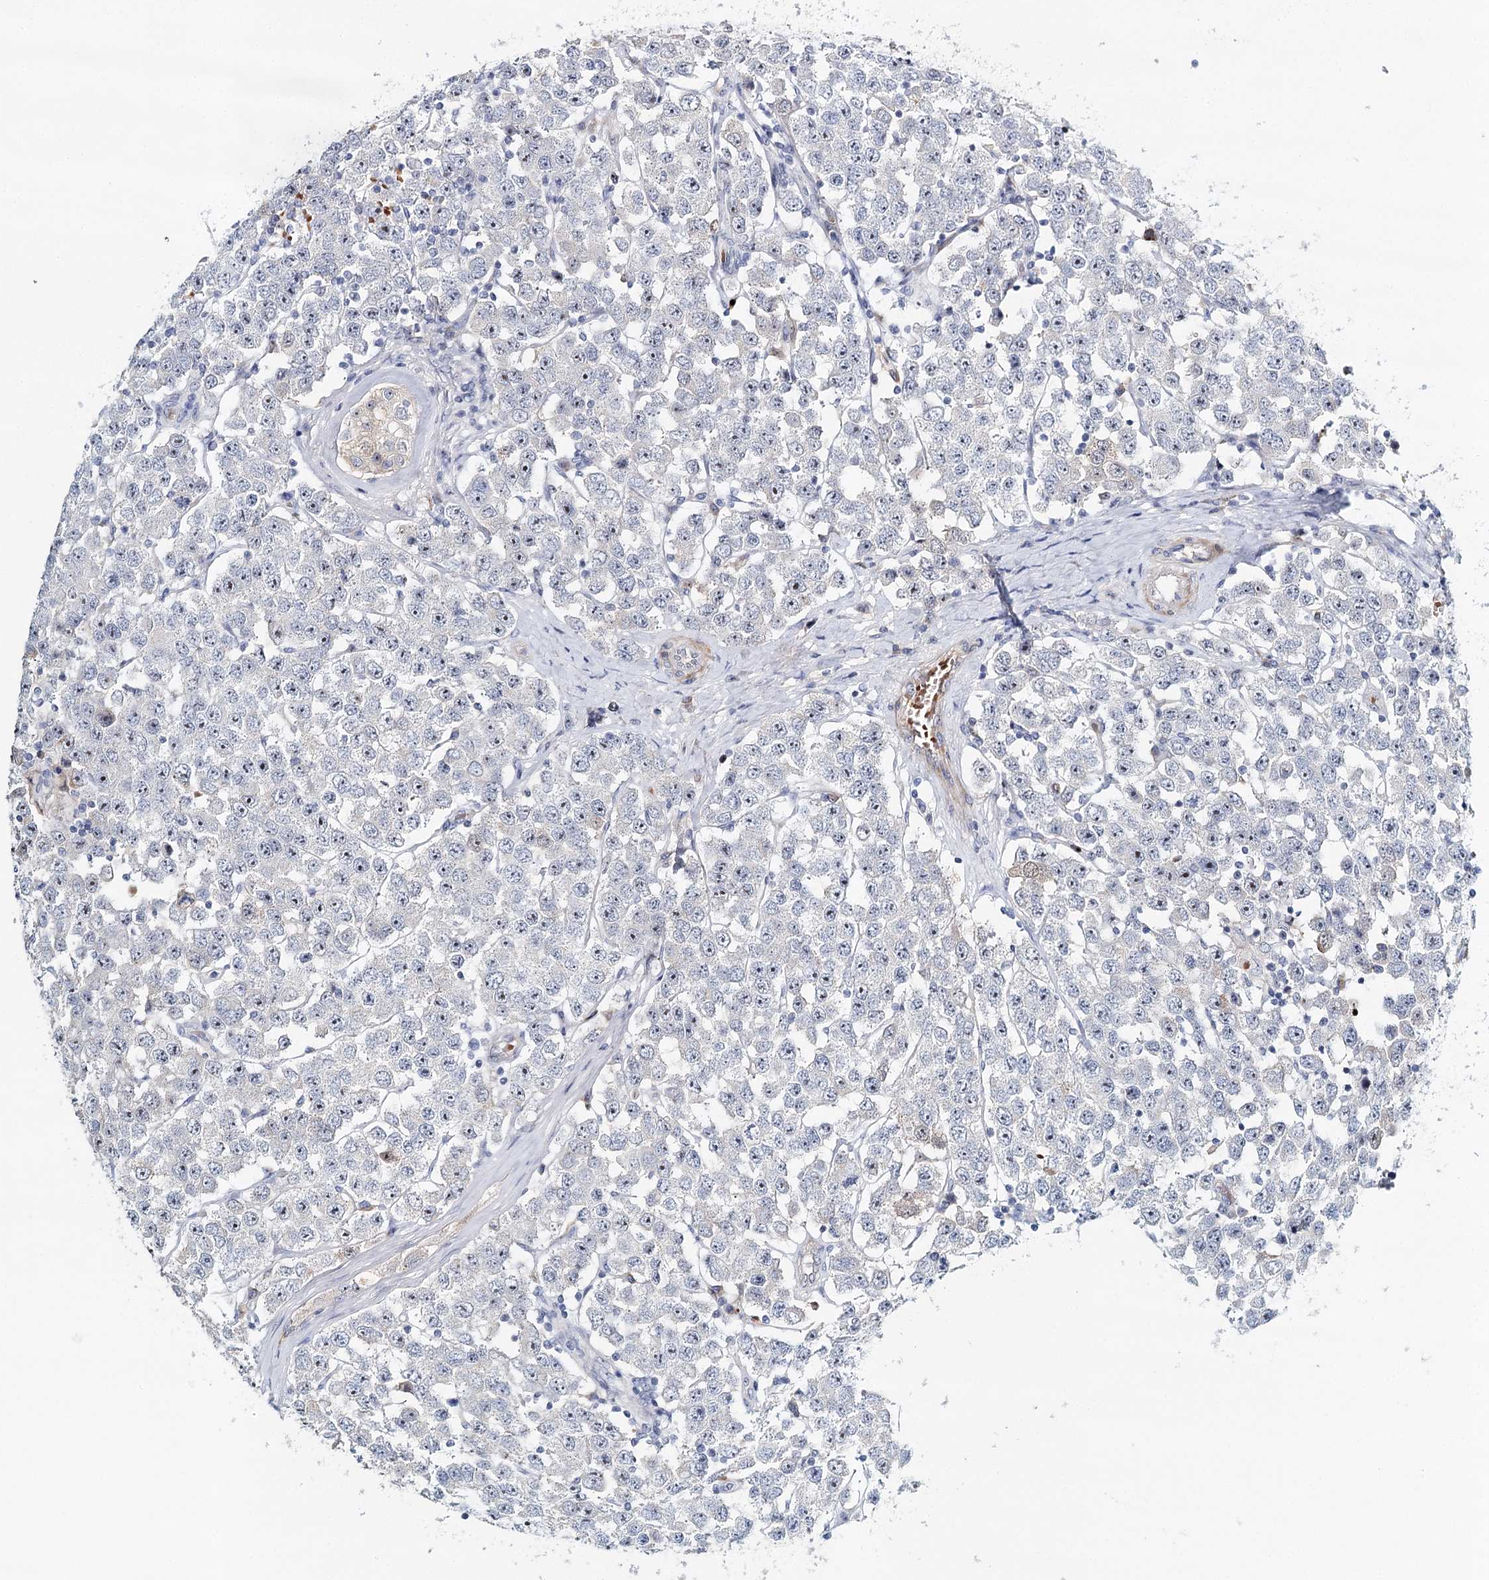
{"staining": {"intensity": "negative", "quantity": "none", "location": "none"}, "tissue": "testis cancer", "cell_type": "Tumor cells", "image_type": "cancer", "snomed": [{"axis": "morphology", "description": "Seminoma, NOS"}, {"axis": "topography", "description": "Testis"}], "caption": "This histopathology image is of testis seminoma stained with immunohistochemistry (IHC) to label a protein in brown with the nuclei are counter-stained blue. There is no staining in tumor cells.", "gene": "RBM43", "patient": {"sex": "male", "age": 28}}